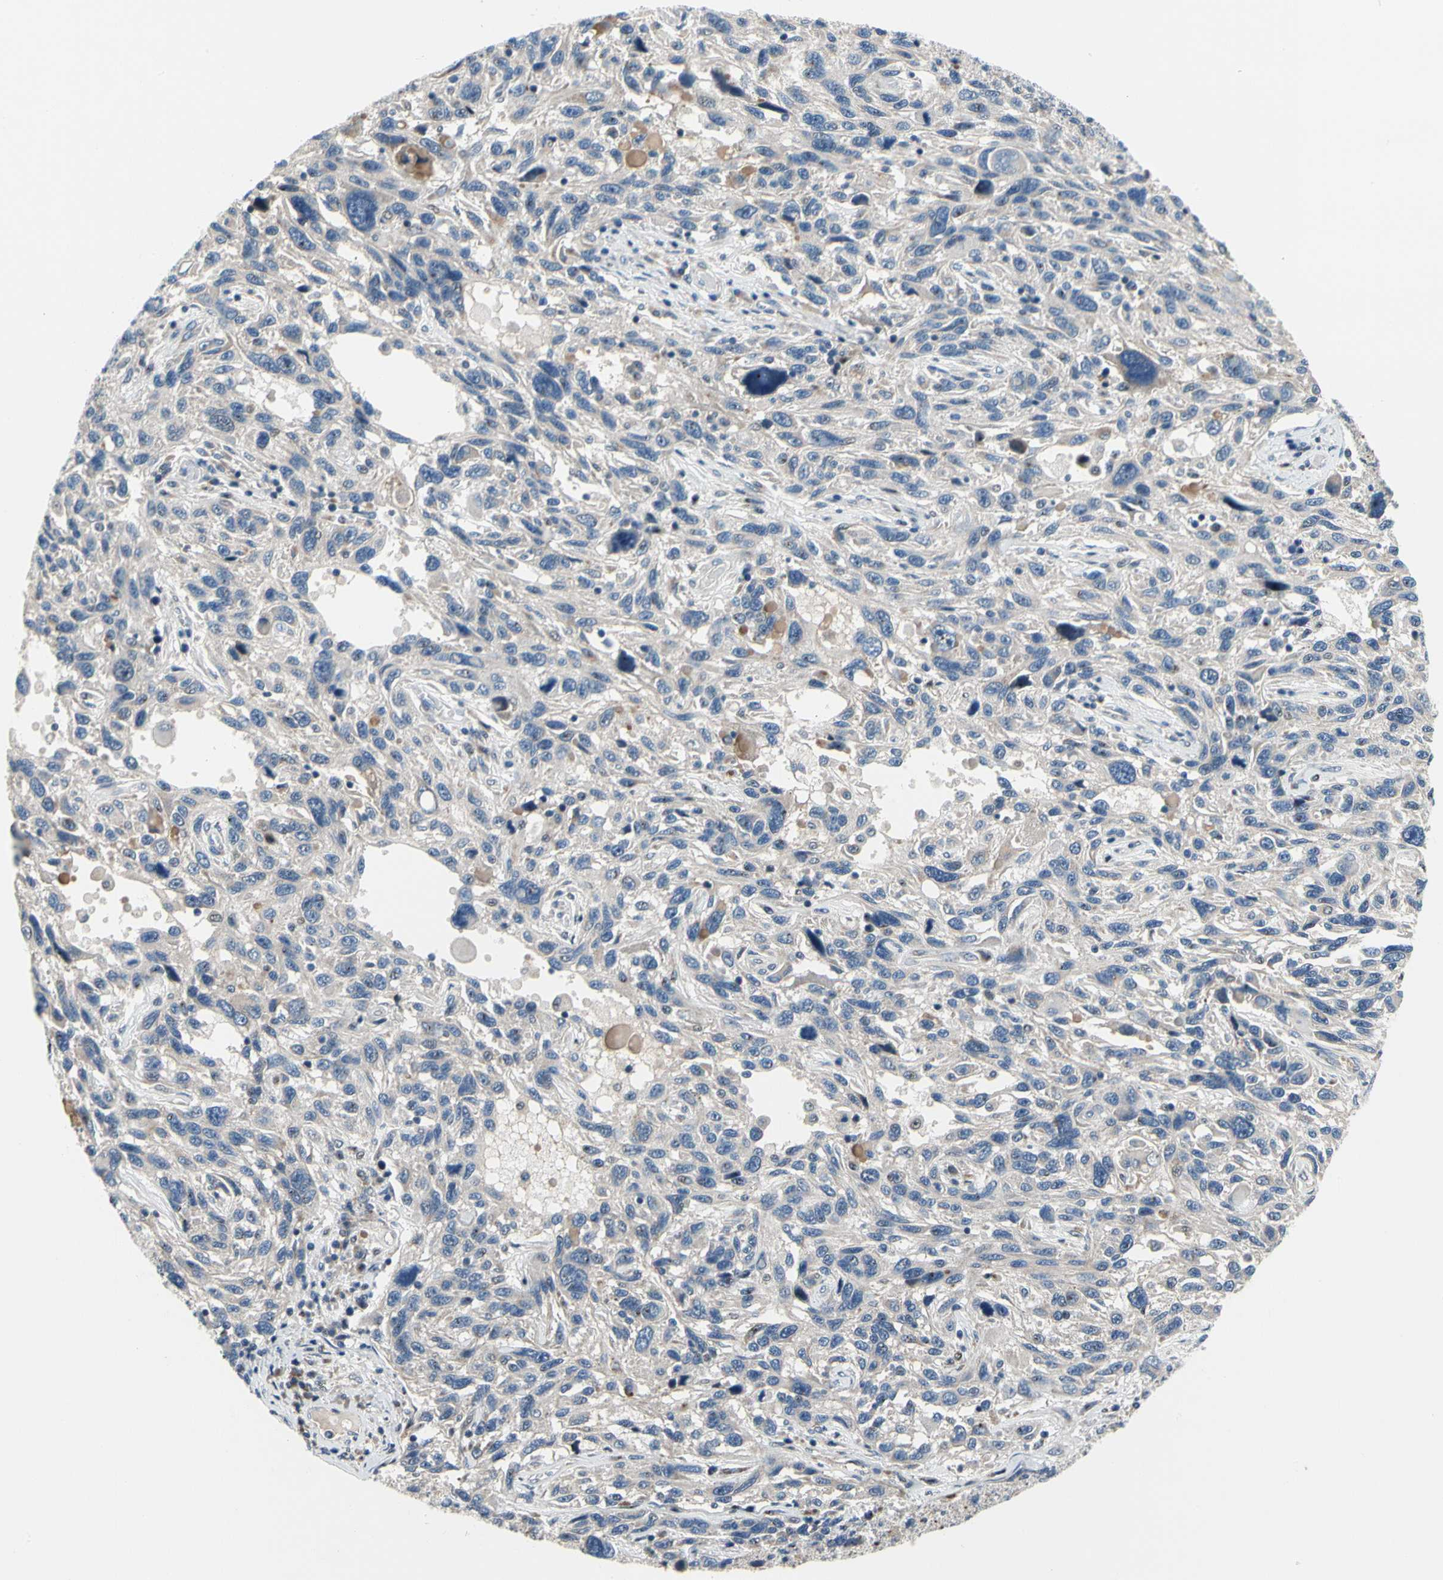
{"staining": {"intensity": "negative", "quantity": "none", "location": "none"}, "tissue": "melanoma", "cell_type": "Tumor cells", "image_type": "cancer", "snomed": [{"axis": "morphology", "description": "Malignant melanoma, NOS"}, {"axis": "topography", "description": "Skin"}], "caption": "Image shows no protein expression in tumor cells of malignant melanoma tissue.", "gene": "NFASC", "patient": {"sex": "male", "age": 53}}